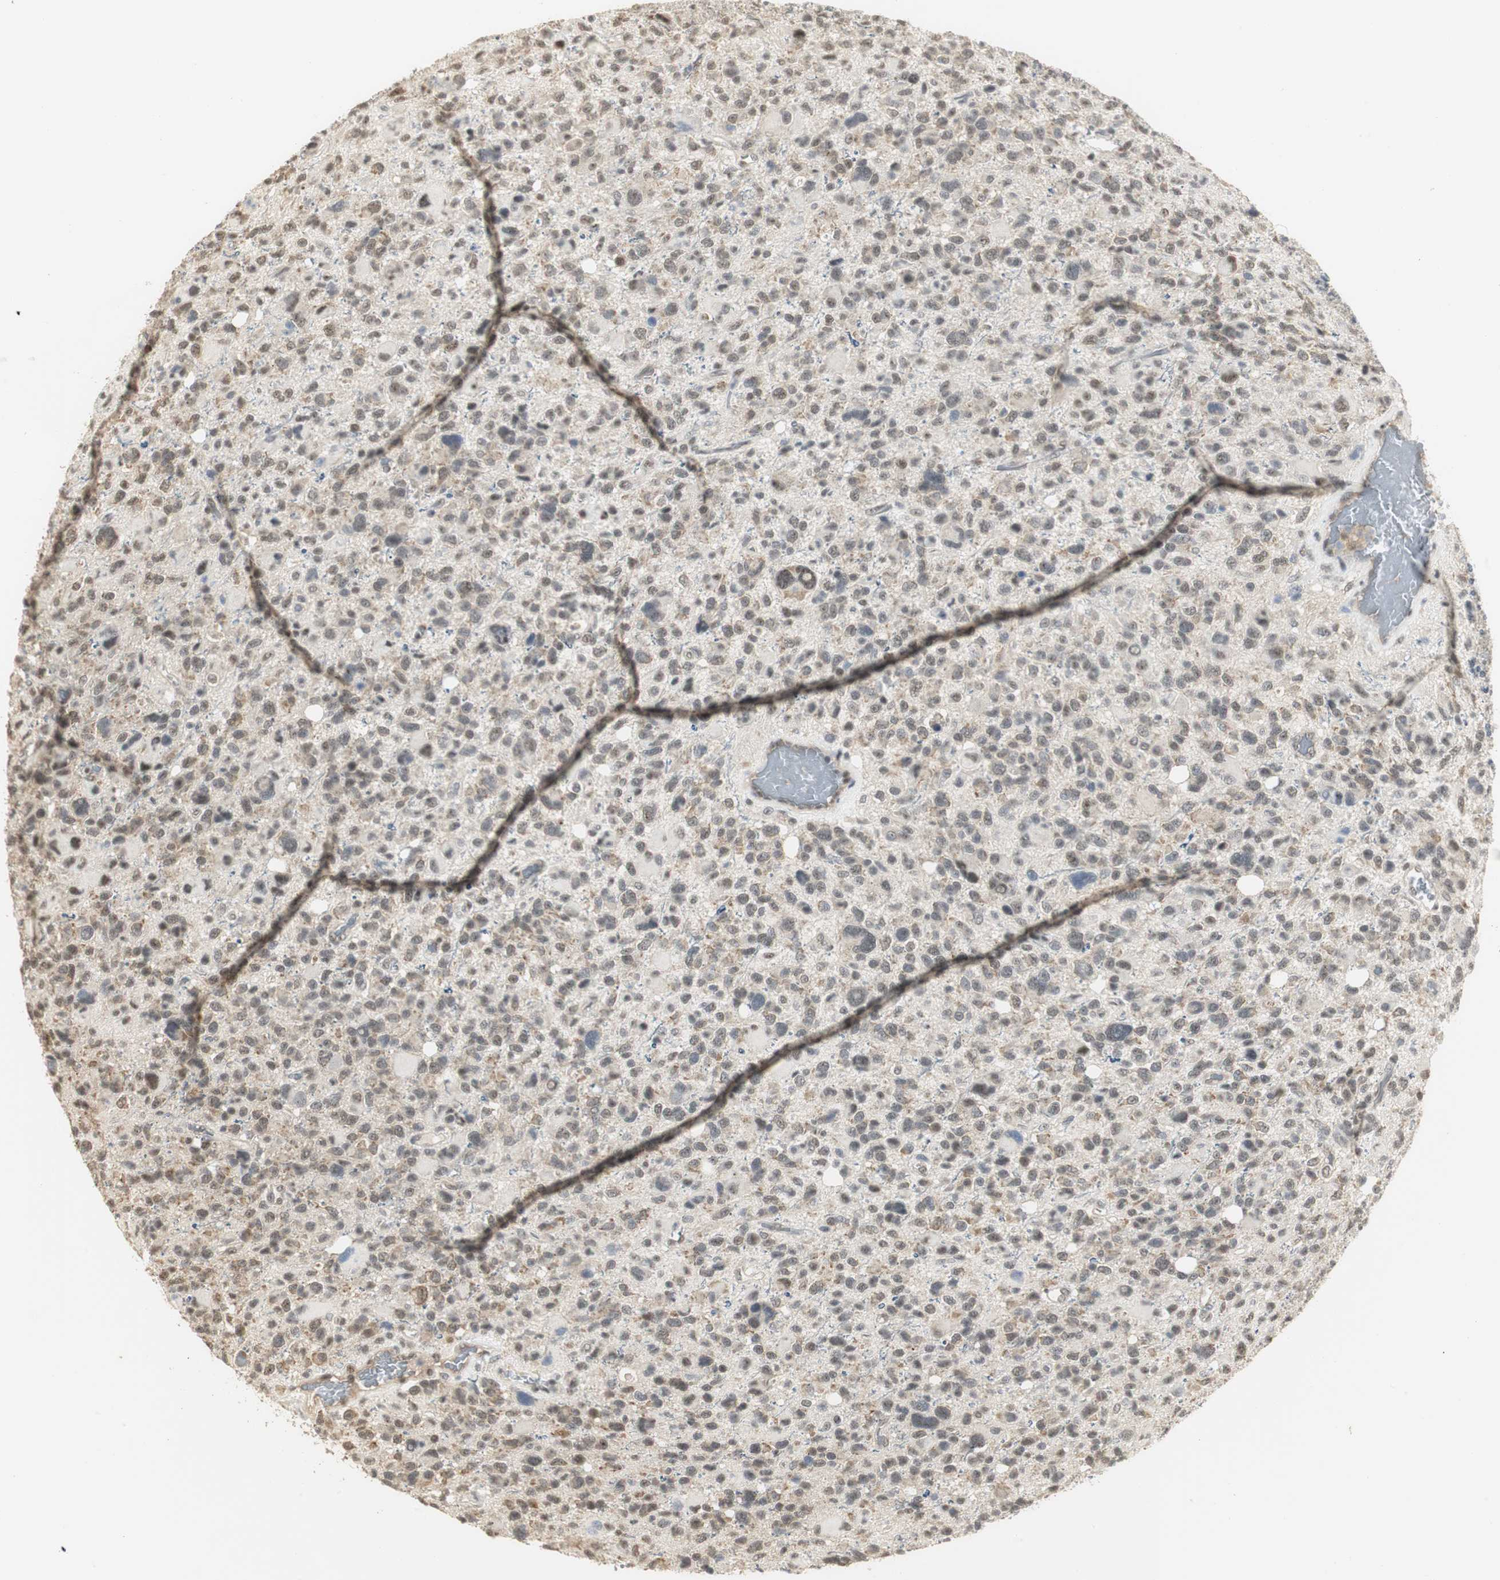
{"staining": {"intensity": "weak", "quantity": "25%-75%", "location": "cytoplasmic/membranous,nuclear"}, "tissue": "glioma", "cell_type": "Tumor cells", "image_type": "cancer", "snomed": [{"axis": "morphology", "description": "Glioma, malignant, High grade"}, {"axis": "topography", "description": "Brain"}], "caption": "Malignant high-grade glioma stained with a protein marker shows weak staining in tumor cells.", "gene": "ELOA", "patient": {"sex": "male", "age": 48}}